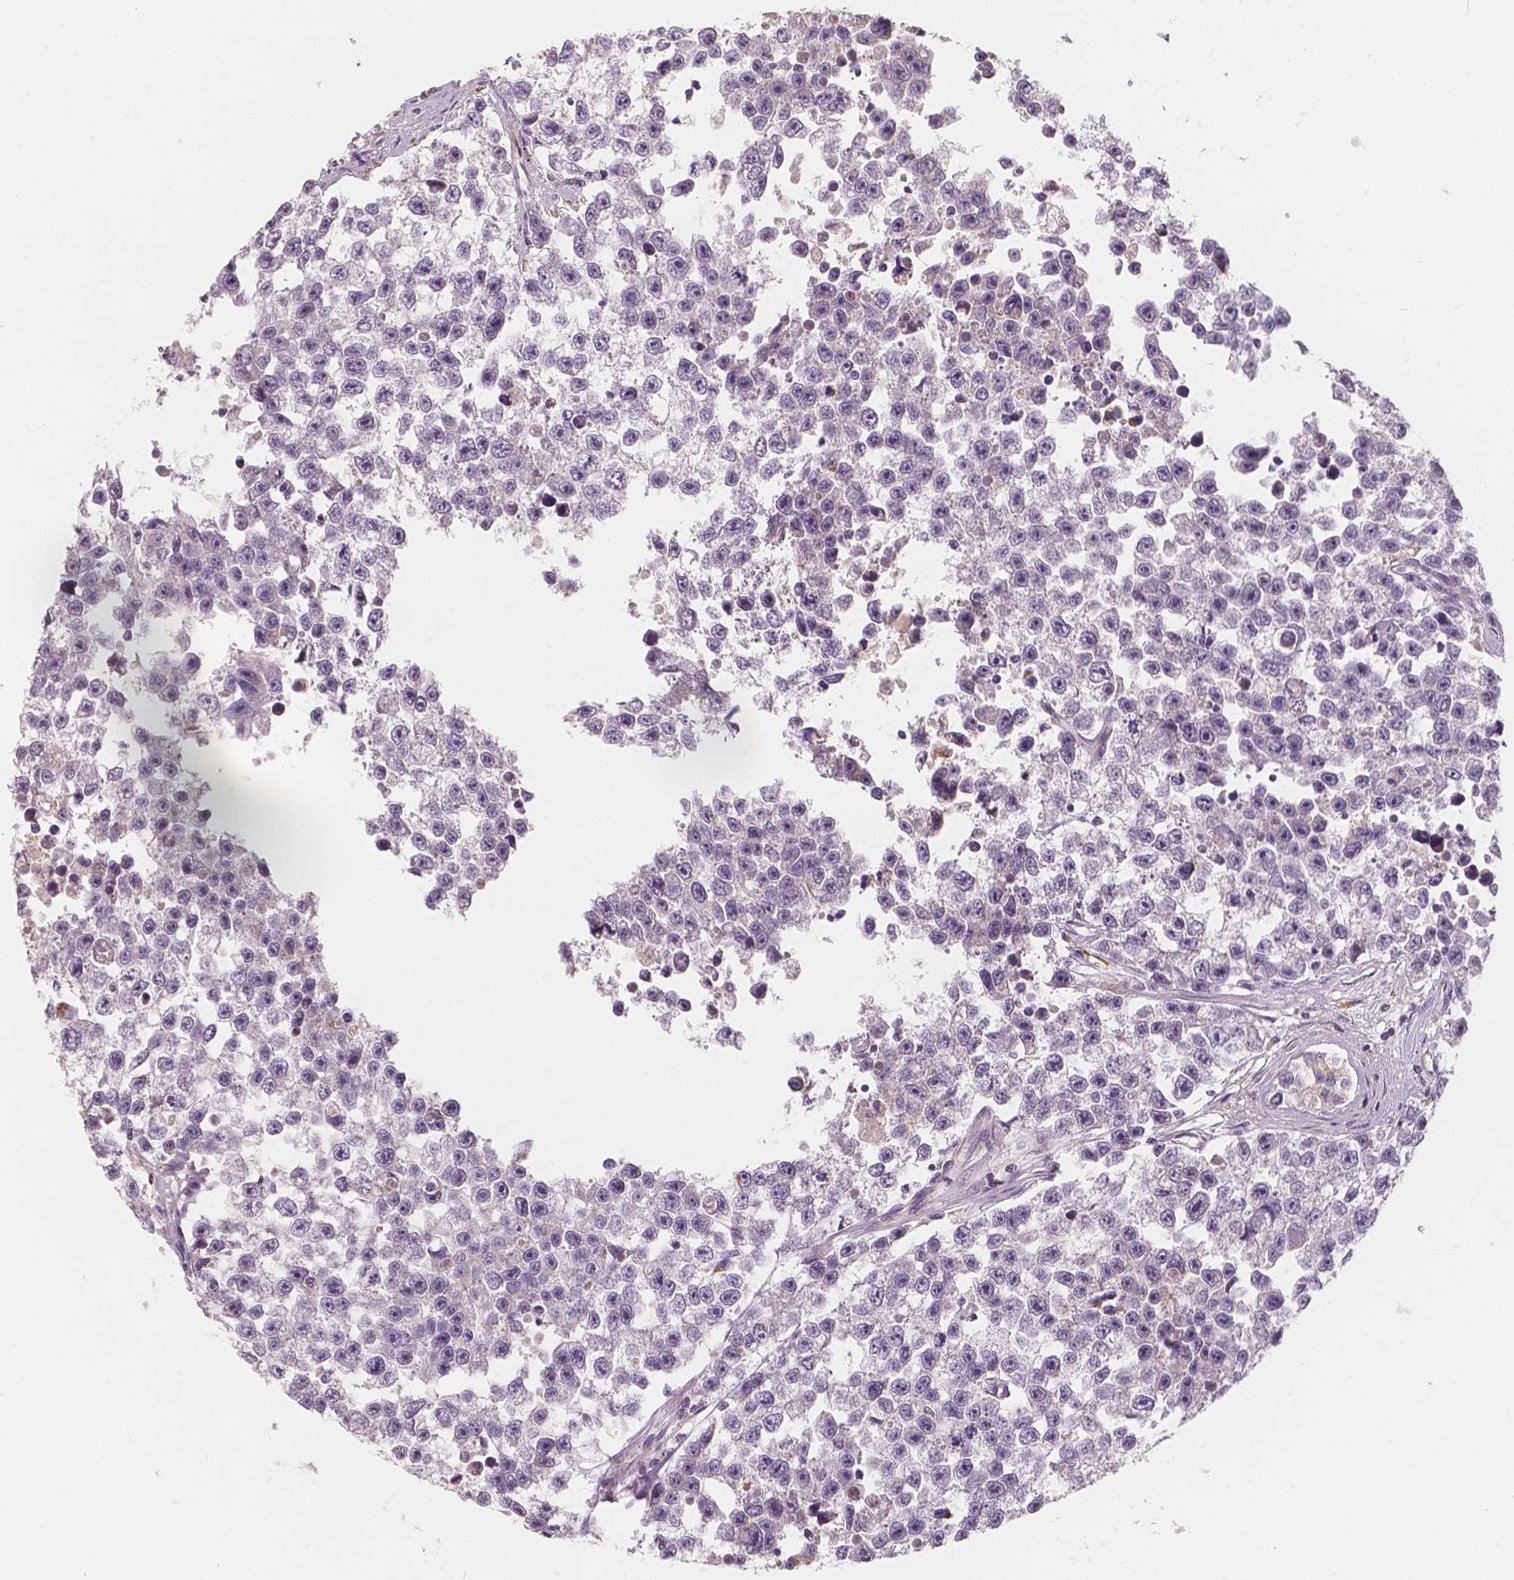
{"staining": {"intensity": "negative", "quantity": "none", "location": "none"}, "tissue": "testis cancer", "cell_type": "Tumor cells", "image_type": "cancer", "snomed": [{"axis": "morphology", "description": "Seminoma, NOS"}, {"axis": "topography", "description": "Testis"}], "caption": "This is an immunohistochemistry (IHC) histopathology image of human testis cancer (seminoma). There is no staining in tumor cells.", "gene": "SNX12", "patient": {"sex": "male", "age": 26}}